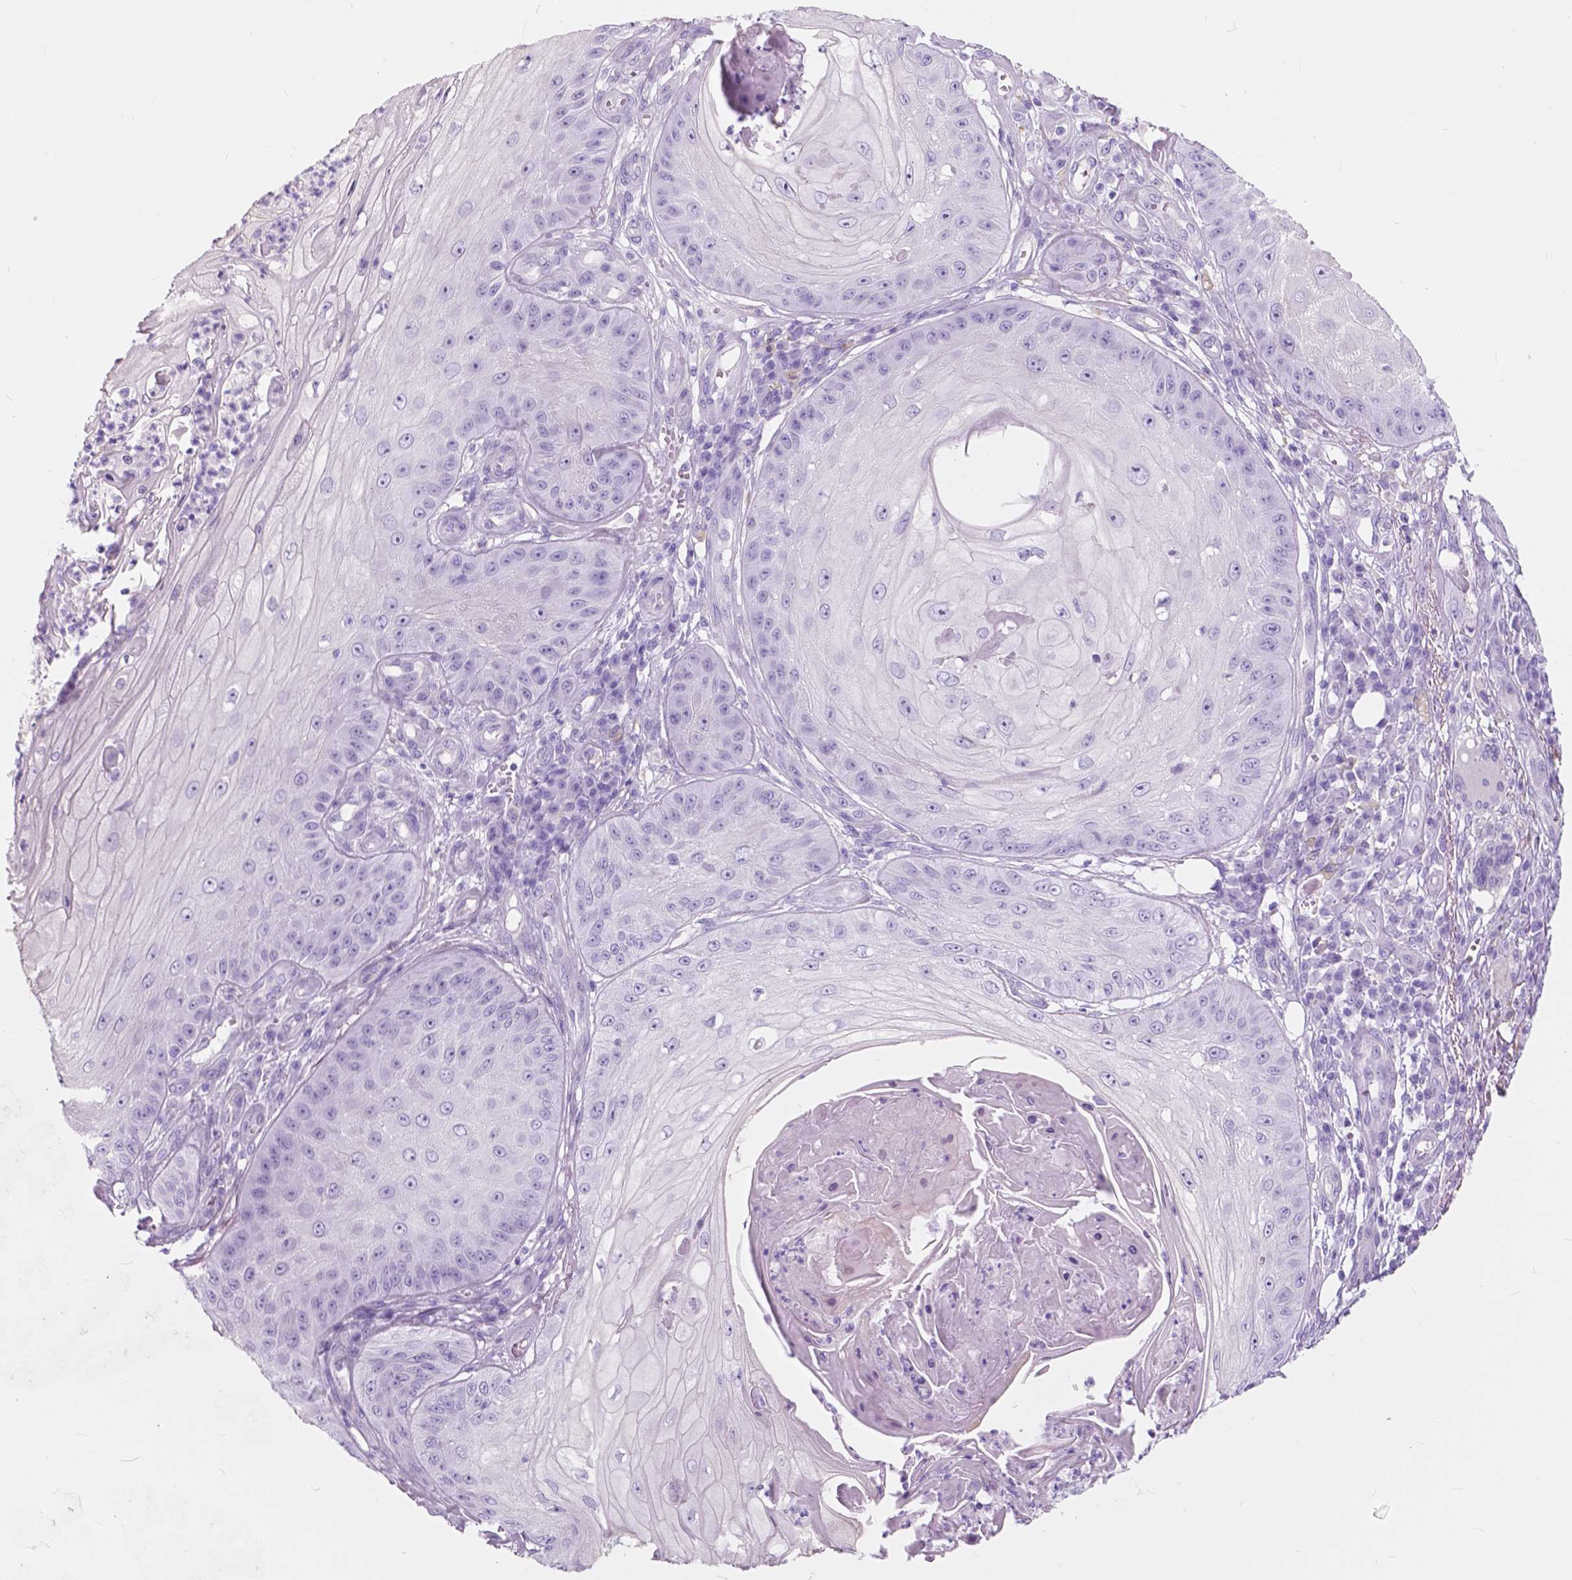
{"staining": {"intensity": "negative", "quantity": "none", "location": "none"}, "tissue": "skin cancer", "cell_type": "Tumor cells", "image_type": "cancer", "snomed": [{"axis": "morphology", "description": "Squamous cell carcinoma, NOS"}, {"axis": "topography", "description": "Skin"}], "caption": "High power microscopy image of an immunohistochemistry micrograph of skin cancer (squamous cell carcinoma), revealing no significant expression in tumor cells.", "gene": "FXYD2", "patient": {"sex": "male", "age": 70}}